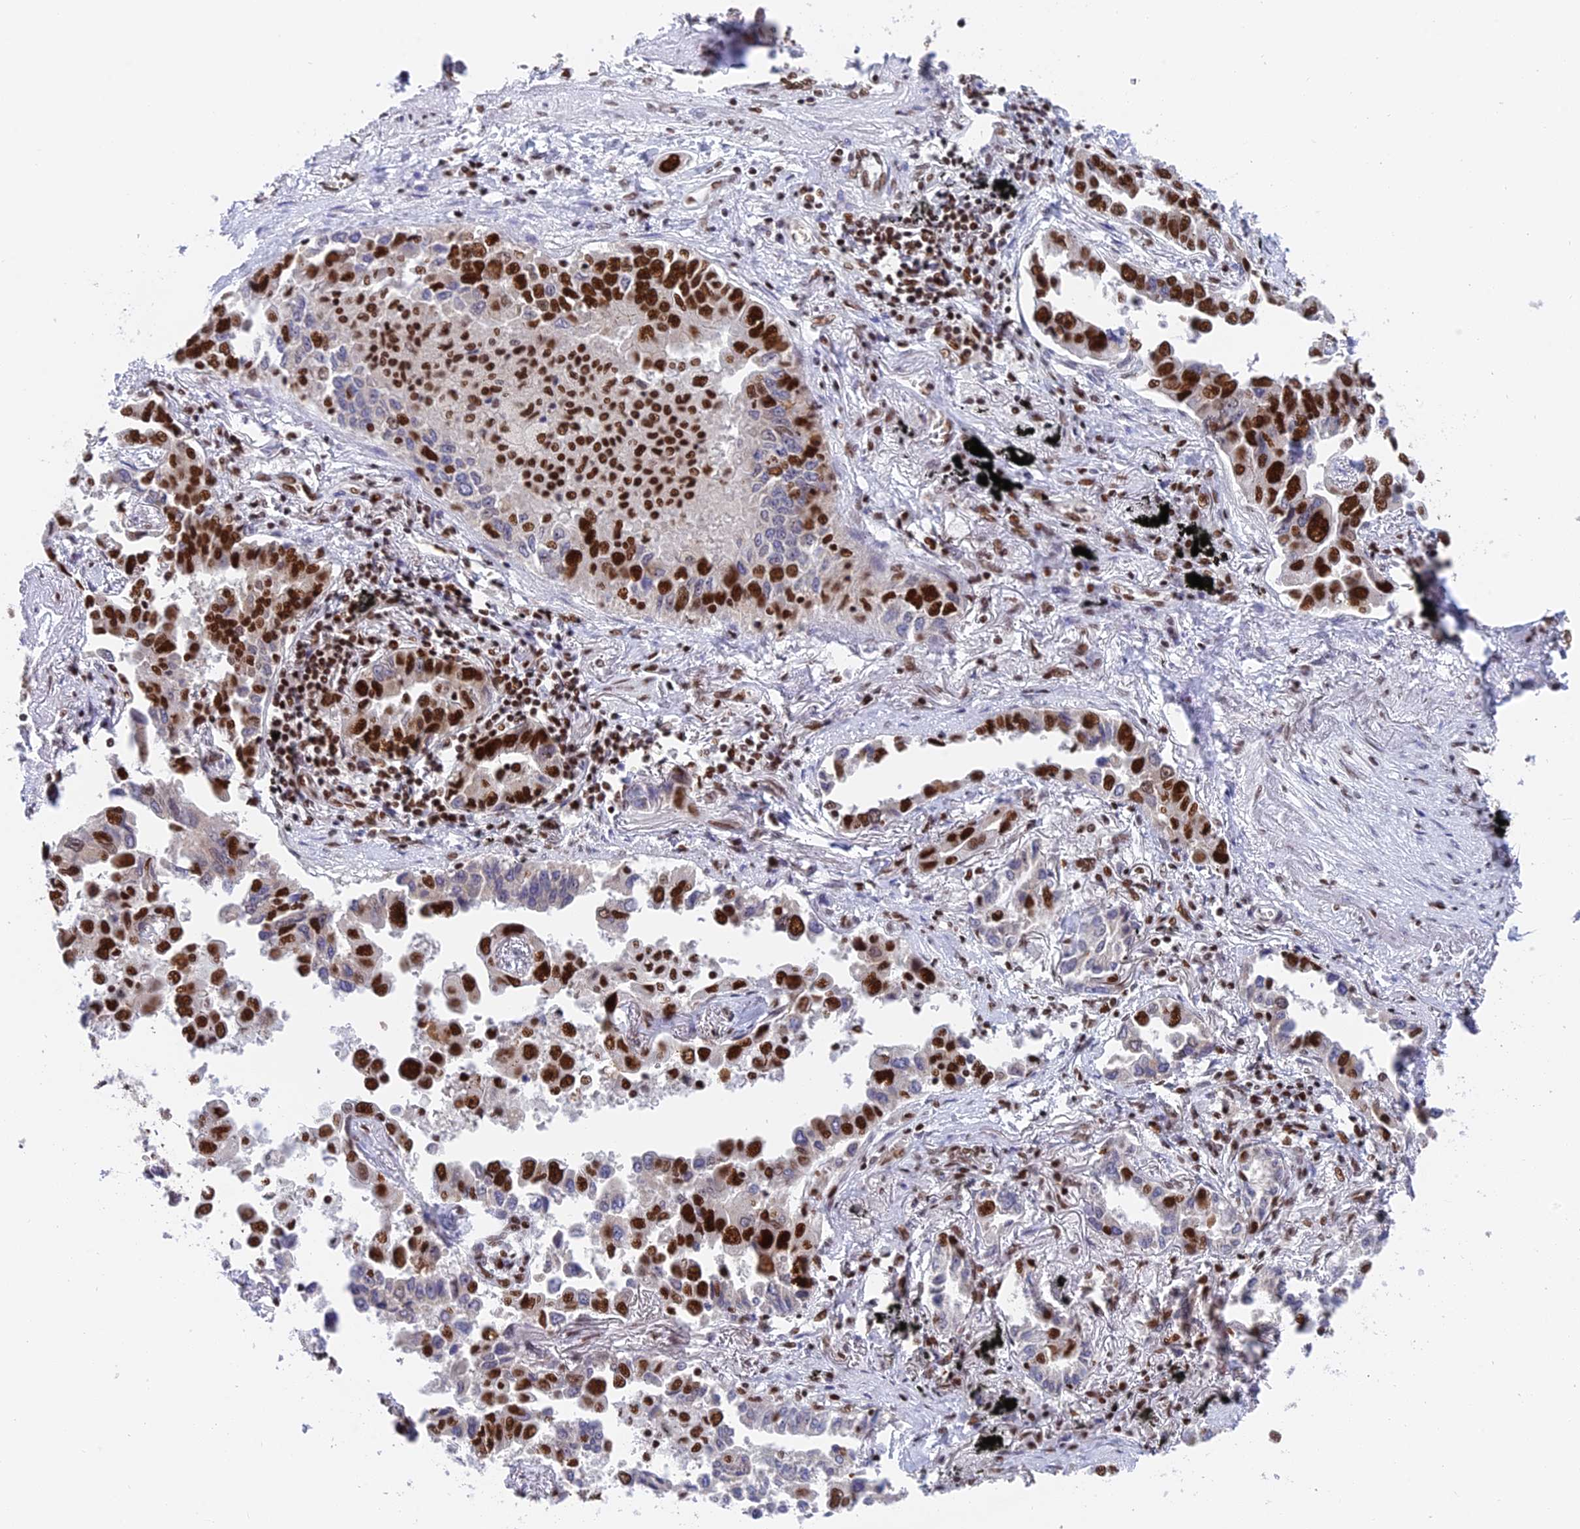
{"staining": {"intensity": "strong", "quantity": "25%-75%", "location": "nuclear"}, "tissue": "lung cancer", "cell_type": "Tumor cells", "image_type": "cancer", "snomed": [{"axis": "morphology", "description": "Adenocarcinoma, NOS"}, {"axis": "topography", "description": "Lung"}], "caption": "The micrograph exhibits immunohistochemical staining of lung cancer. There is strong nuclear staining is identified in about 25%-75% of tumor cells.", "gene": "EEF1AKMT3", "patient": {"sex": "male", "age": 67}}